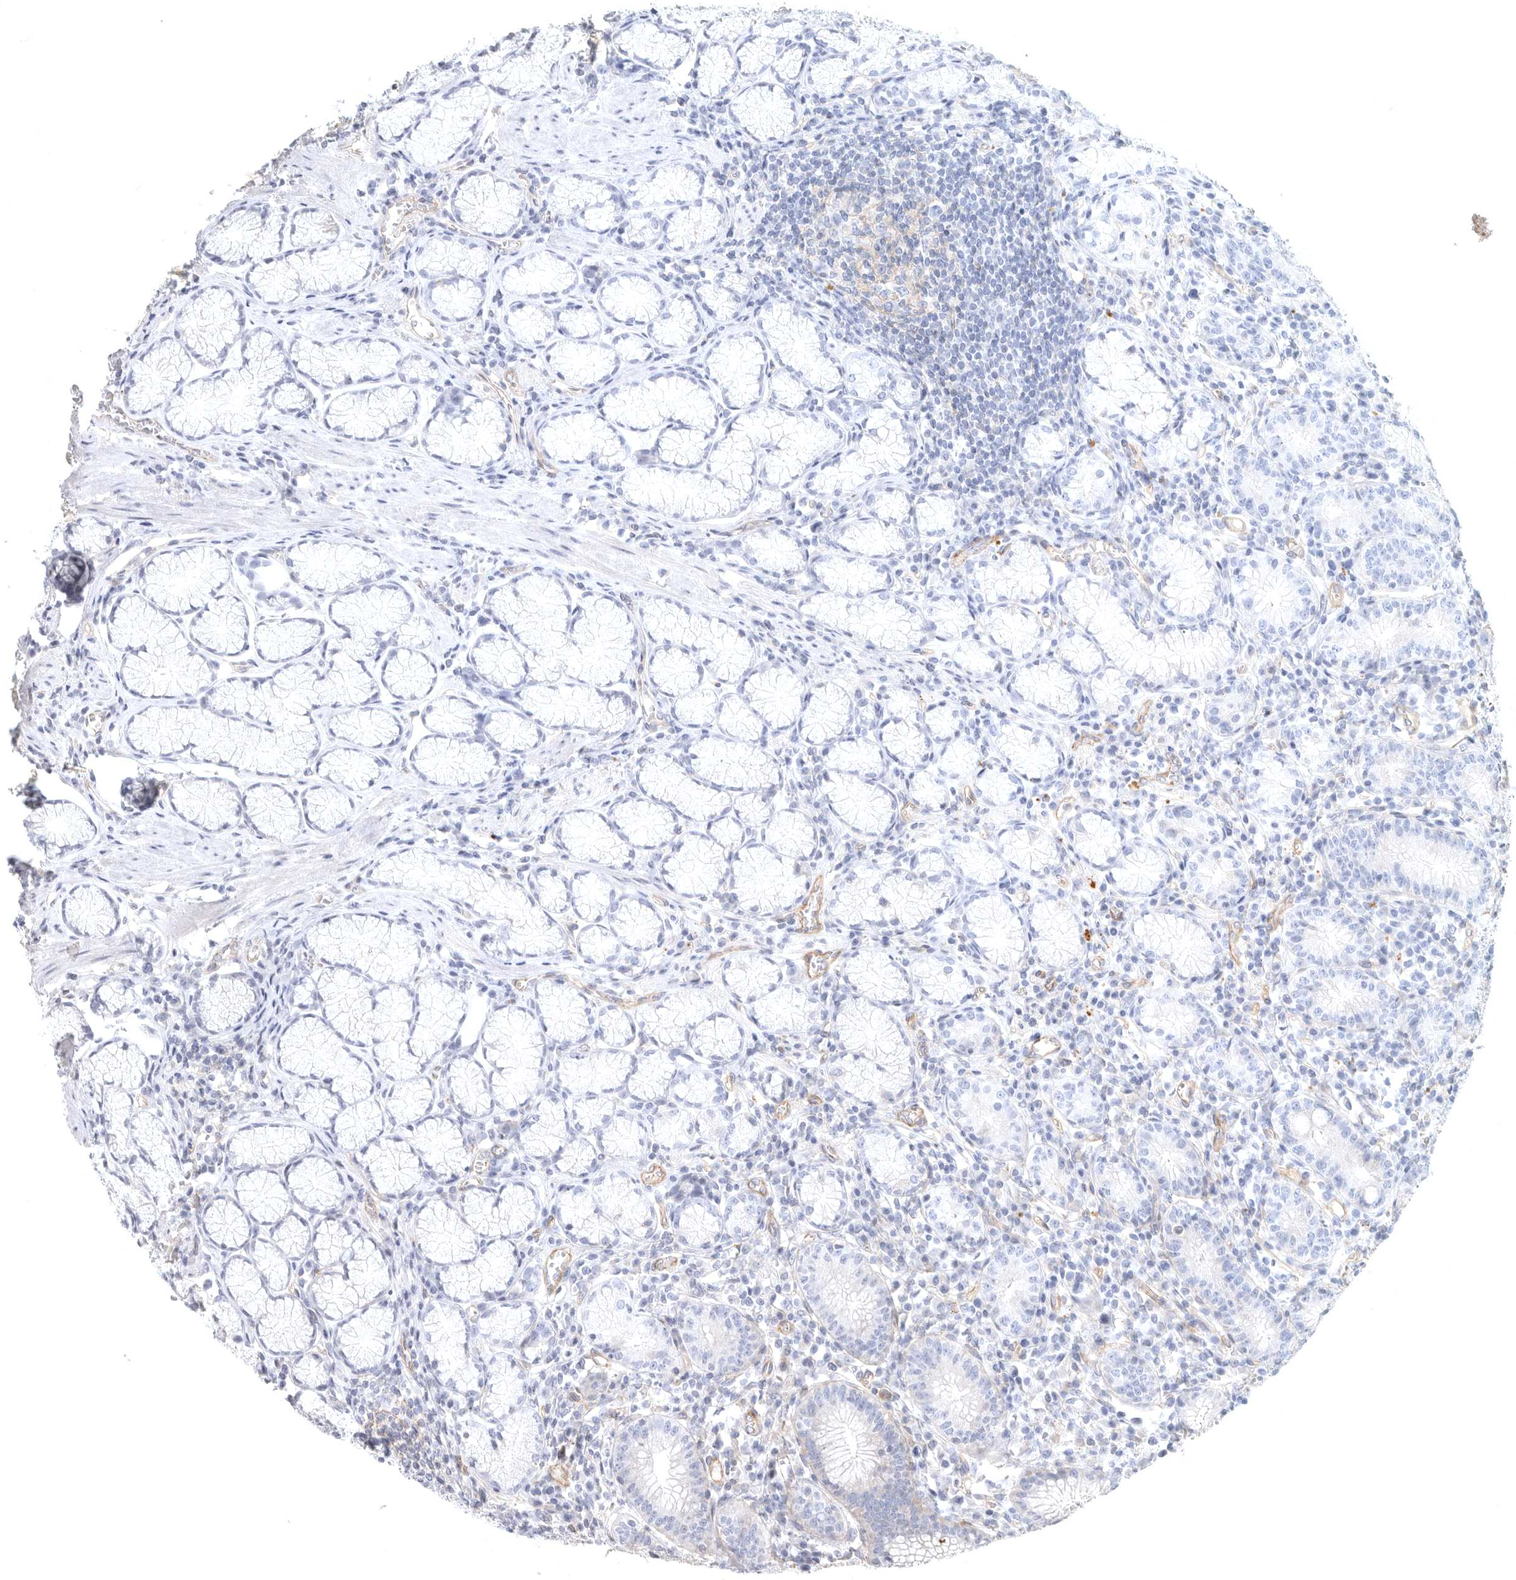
{"staining": {"intensity": "negative", "quantity": "none", "location": "none"}, "tissue": "stomach", "cell_type": "Glandular cells", "image_type": "normal", "snomed": [{"axis": "morphology", "description": "Normal tissue, NOS"}, {"axis": "topography", "description": "Stomach"}], "caption": "Histopathology image shows no significant protein staining in glandular cells of benign stomach.", "gene": "LONRF1", "patient": {"sex": "male", "age": 55}}